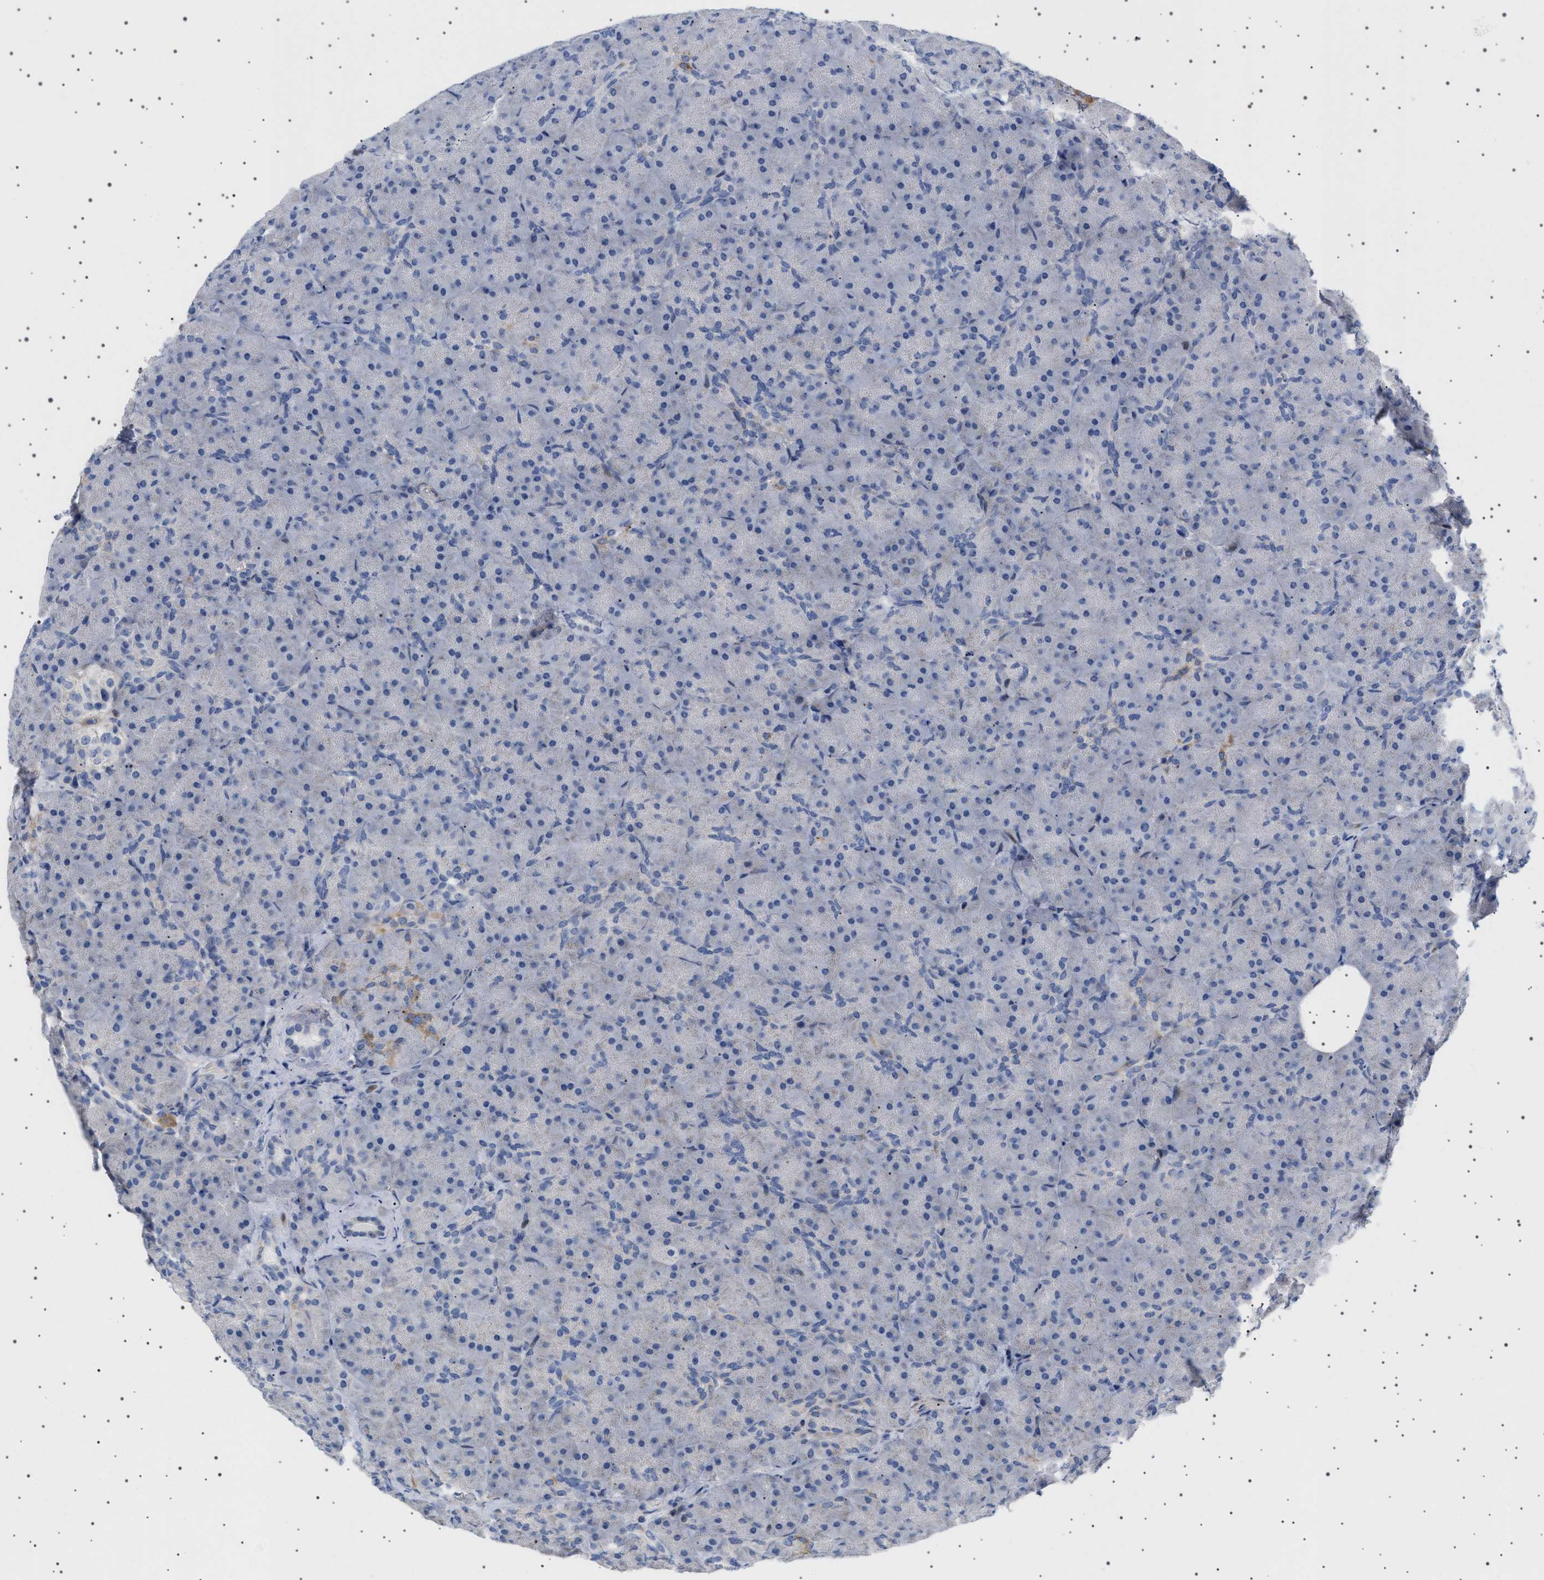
{"staining": {"intensity": "negative", "quantity": "none", "location": "none"}, "tissue": "pancreas", "cell_type": "Exocrine glandular cells", "image_type": "normal", "snomed": [{"axis": "morphology", "description": "Normal tissue, NOS"}, {"axis": "topography", "description": "Pancreas"}], "caption": "Immunohistochemistry micrograph of normal pancreas: pancreas stained with DAB (3,3'-diaminobenzidine) demonstrates no significant protein staining in exocrine glandular cells. Nuclei are stained in blue.", "gene": "HTR1A", "patient": {"sex": "male", "age": 66}}